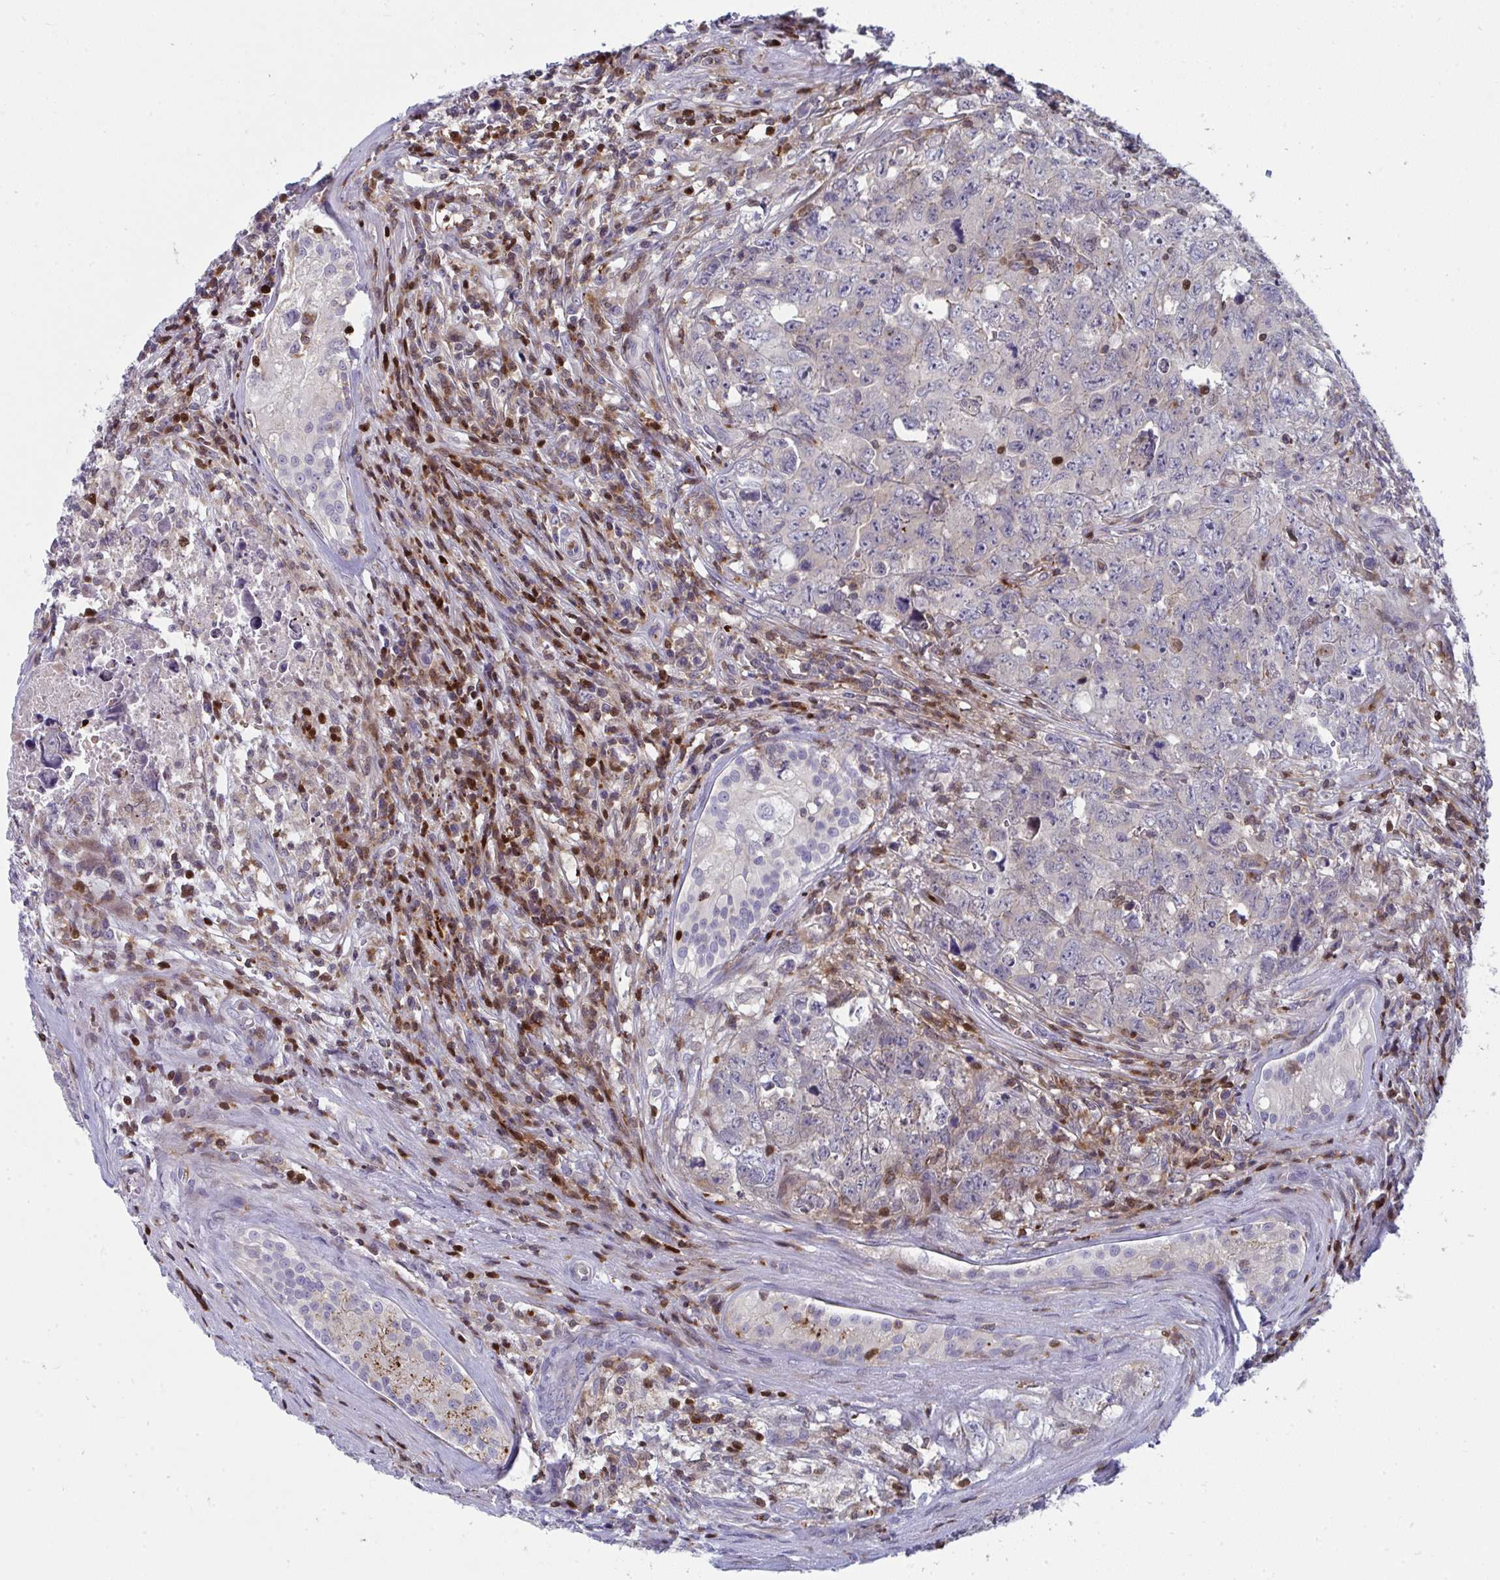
{"staining": {"intensity": "negative", "quantity": "none", "location": "none"}, "tissue": "testis cancer", "cell_type": "Tumor cells", "image_type": "cancer", "snomed": [{"axis": "morphology", "description": "Carcinoma, Embryonal, NOS"}, {"axis": "topography", "description": "Testis"}], "caption": "DAB immunohistochemical staining of testis cancer reveals no significant staining in tumor cells. (DAB (3,3'-diaminobenzidine) IHC with hematoxylin counter stain).", "gene": "AOC2", "patient": {"sex": "male", "age": 24}}